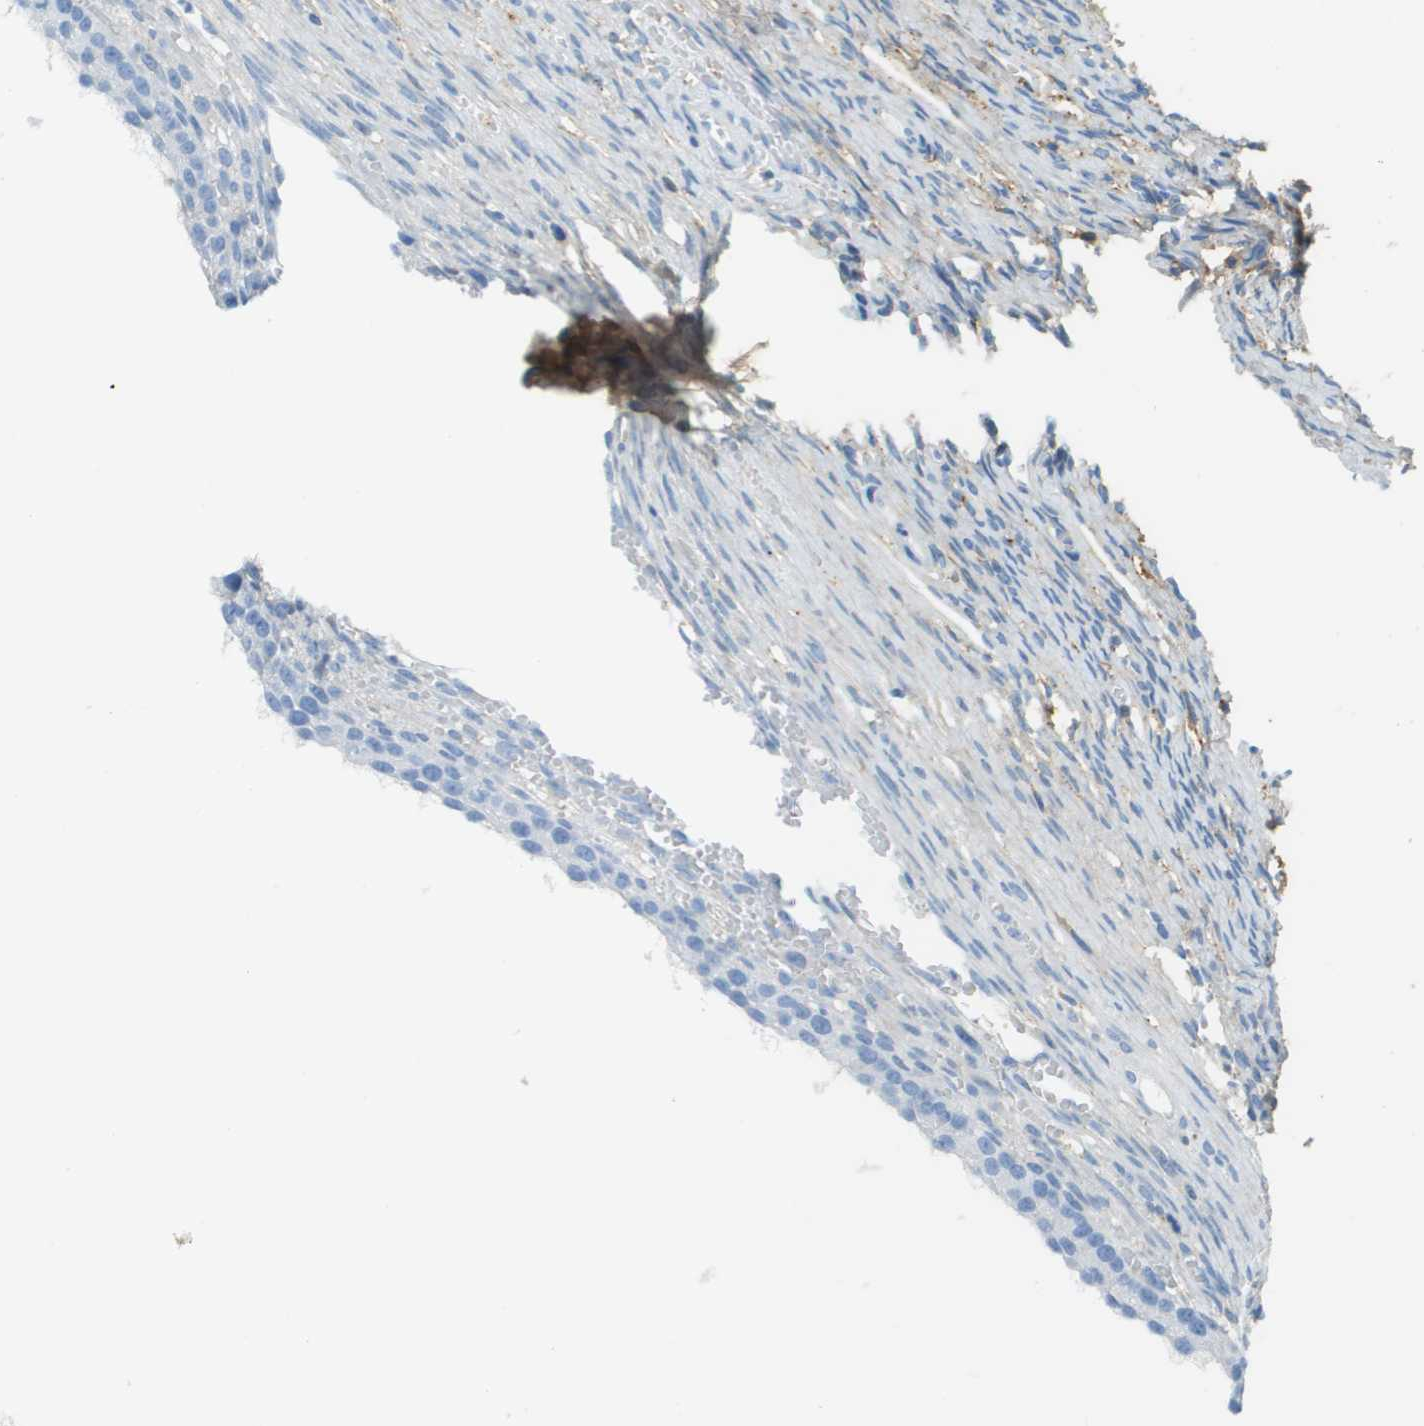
{"staining": {"intensity": "negative", "quantity": "none", "location": "none"}, "tissue": "ovary", "cell_type": "Follicle cells", "image_type": "normal", "snomed": [{"axis": "morphology", "description": "Normal tissue, NOS"}, {"axis": "topography", "description": "Ovary"}], "caption": "This is an immunohistochemistry histopathology image of normal ovary. There is no staining in follicle cells.", "gene": "DCN", "patient": {"sex": "female", "age": 33}}